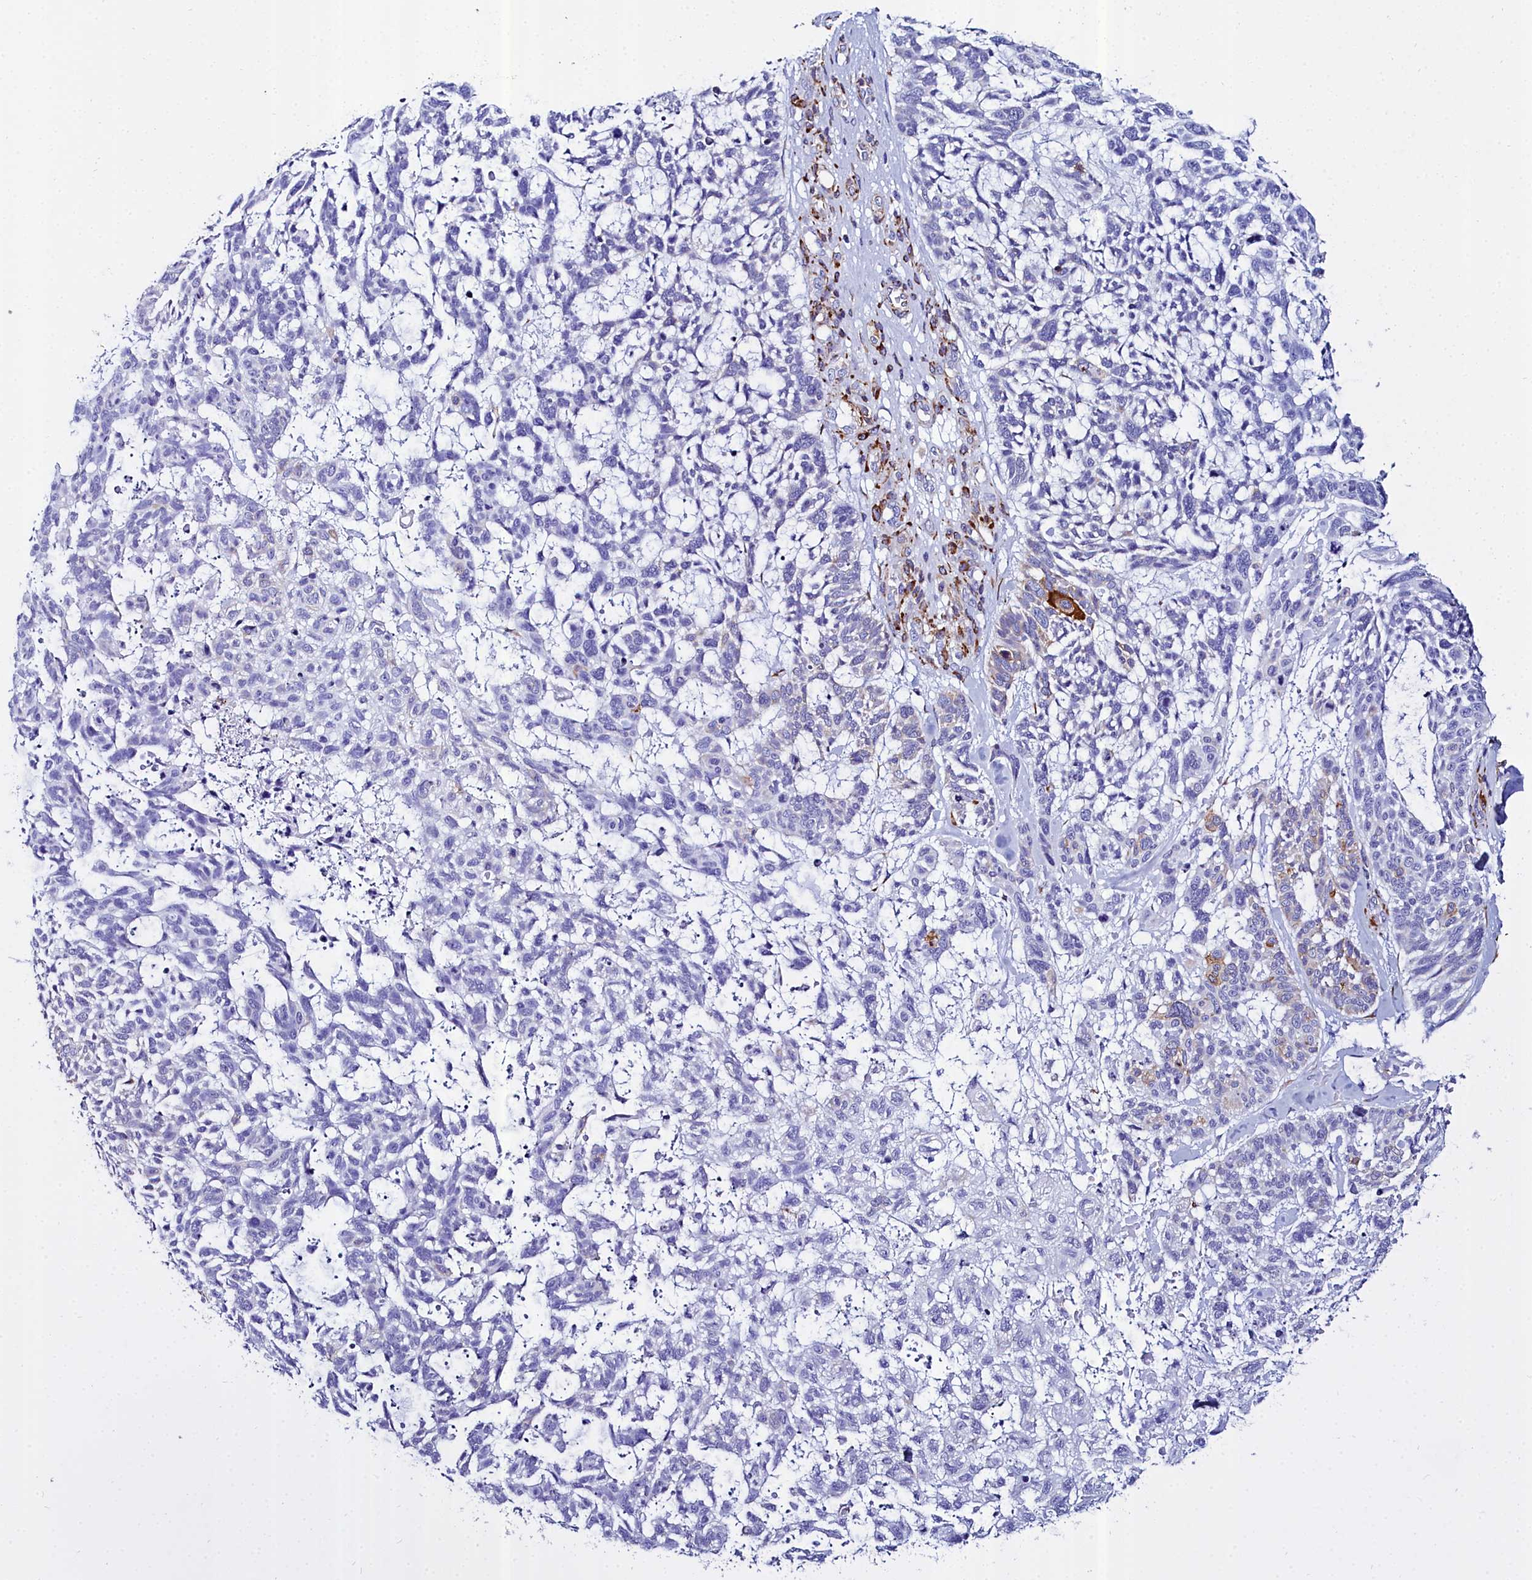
{"staining": {"intensity": "negative", "quantity": "none", "location": "none"}, "tissue": "skin cancer", "cell_type": "Tumor cells", "image_type": "cancer", "snomed": [{"axis": "morphology", "description": "Basal cell carcinoma"}, {"axis": "topography", "description": "Skin"}], "caption": "This is an immunohistochemistry (IHC) image of human basal cell carcinoma (skin). There is no expression in tumor cells.", "gene": "TXNDC5", "patient": {"sex": "male", "age": 88}}